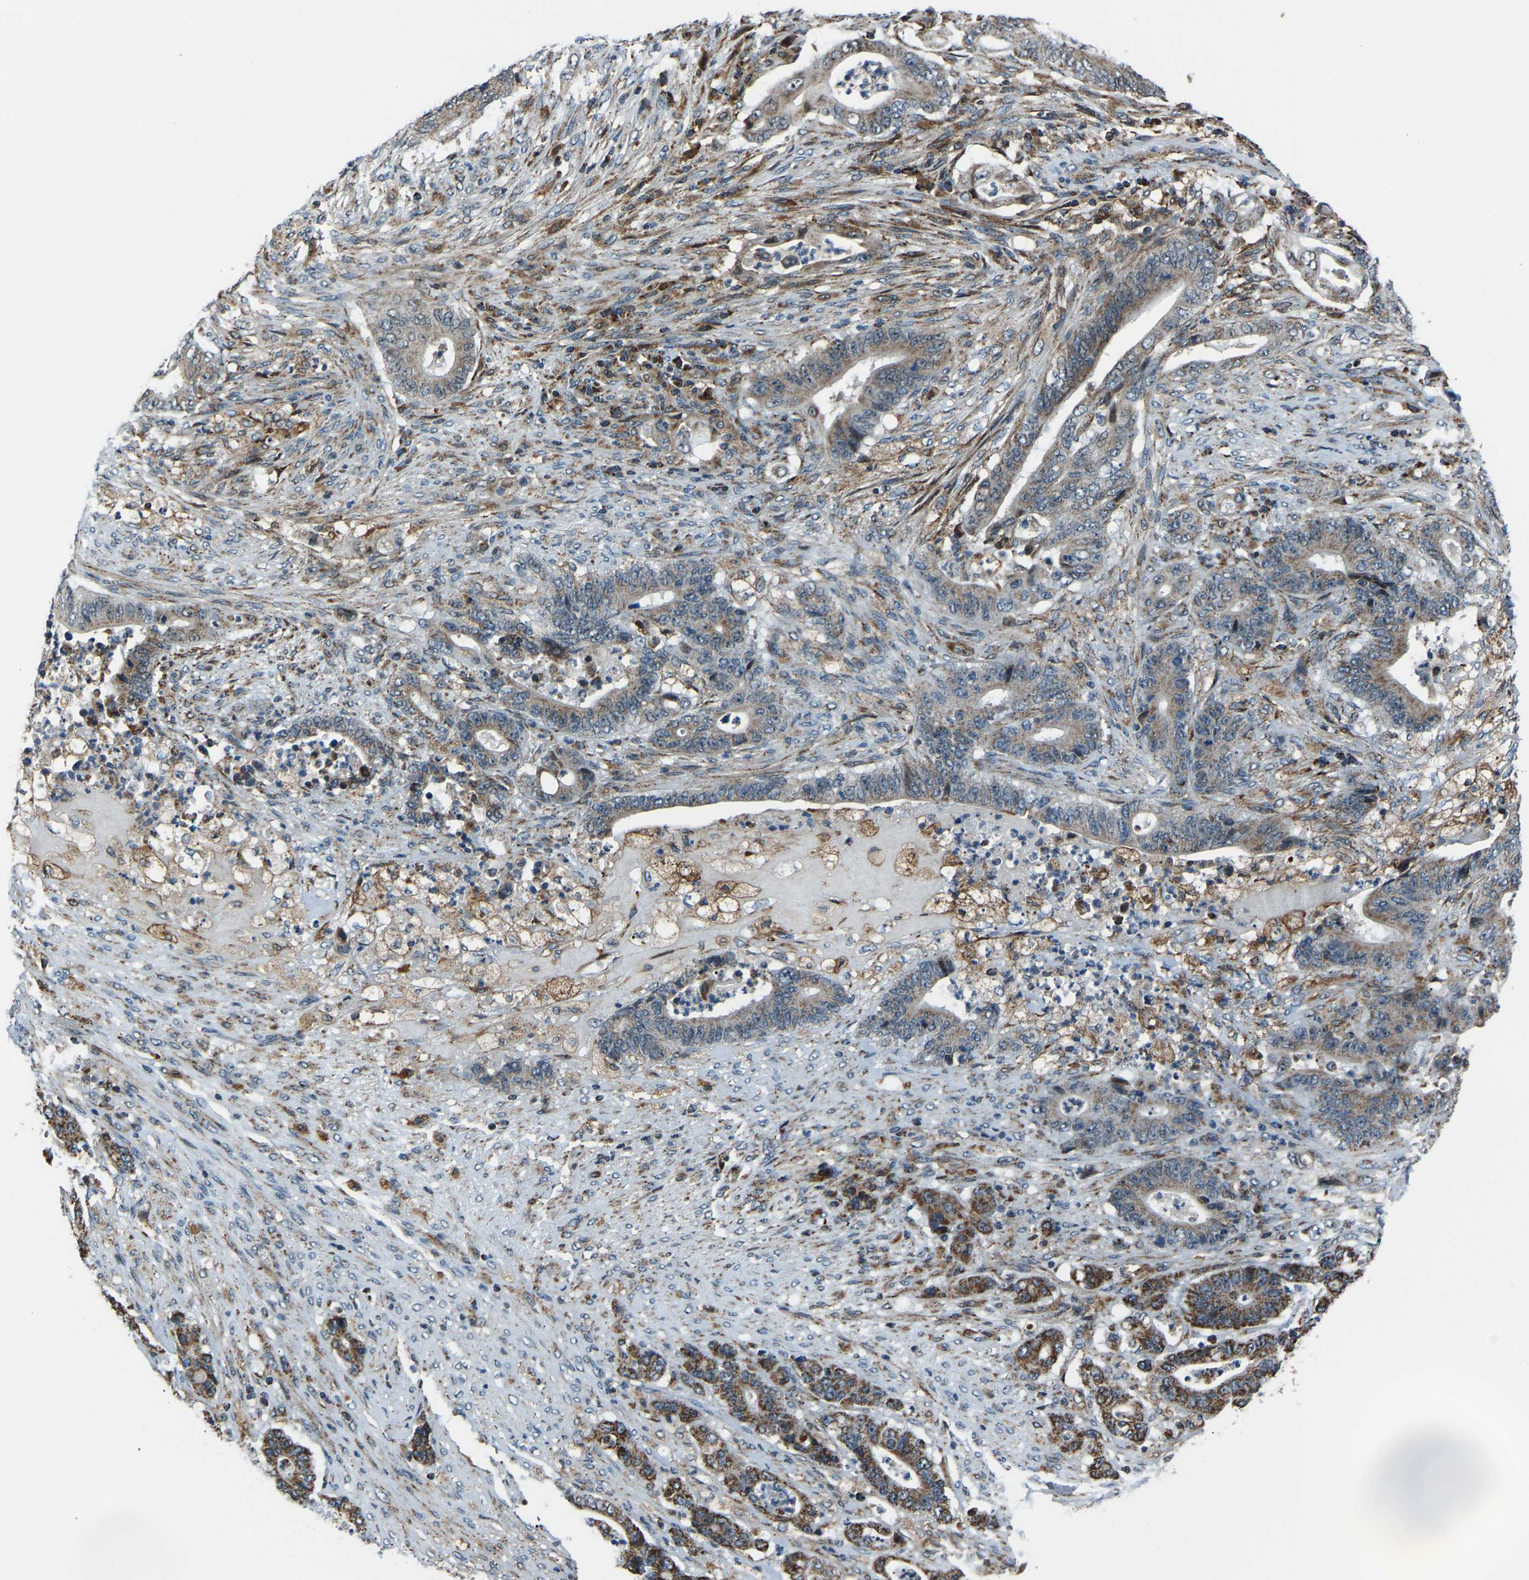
{"staining": {"intensity": "moderate", "quantity": "25%-75%", "location": "cytoplasmic/membranous"}, "tissue": "stomach cancer", "cell_type": "Tumor cells", "image_type": "cancer", "snomed": [{"axis": "morphology", "description": "Adenocarcinoma, NOS"}, {"axis": "topography", "description": "Stomach"}], "caption": "Moderate cytoplasmic/membranous protein expression is identified in approximately 25%-75% of tumor cells in stomach adenocarcinoma.", "gene": "RBM33", "patient": {"sex": "female", "age": 73}}